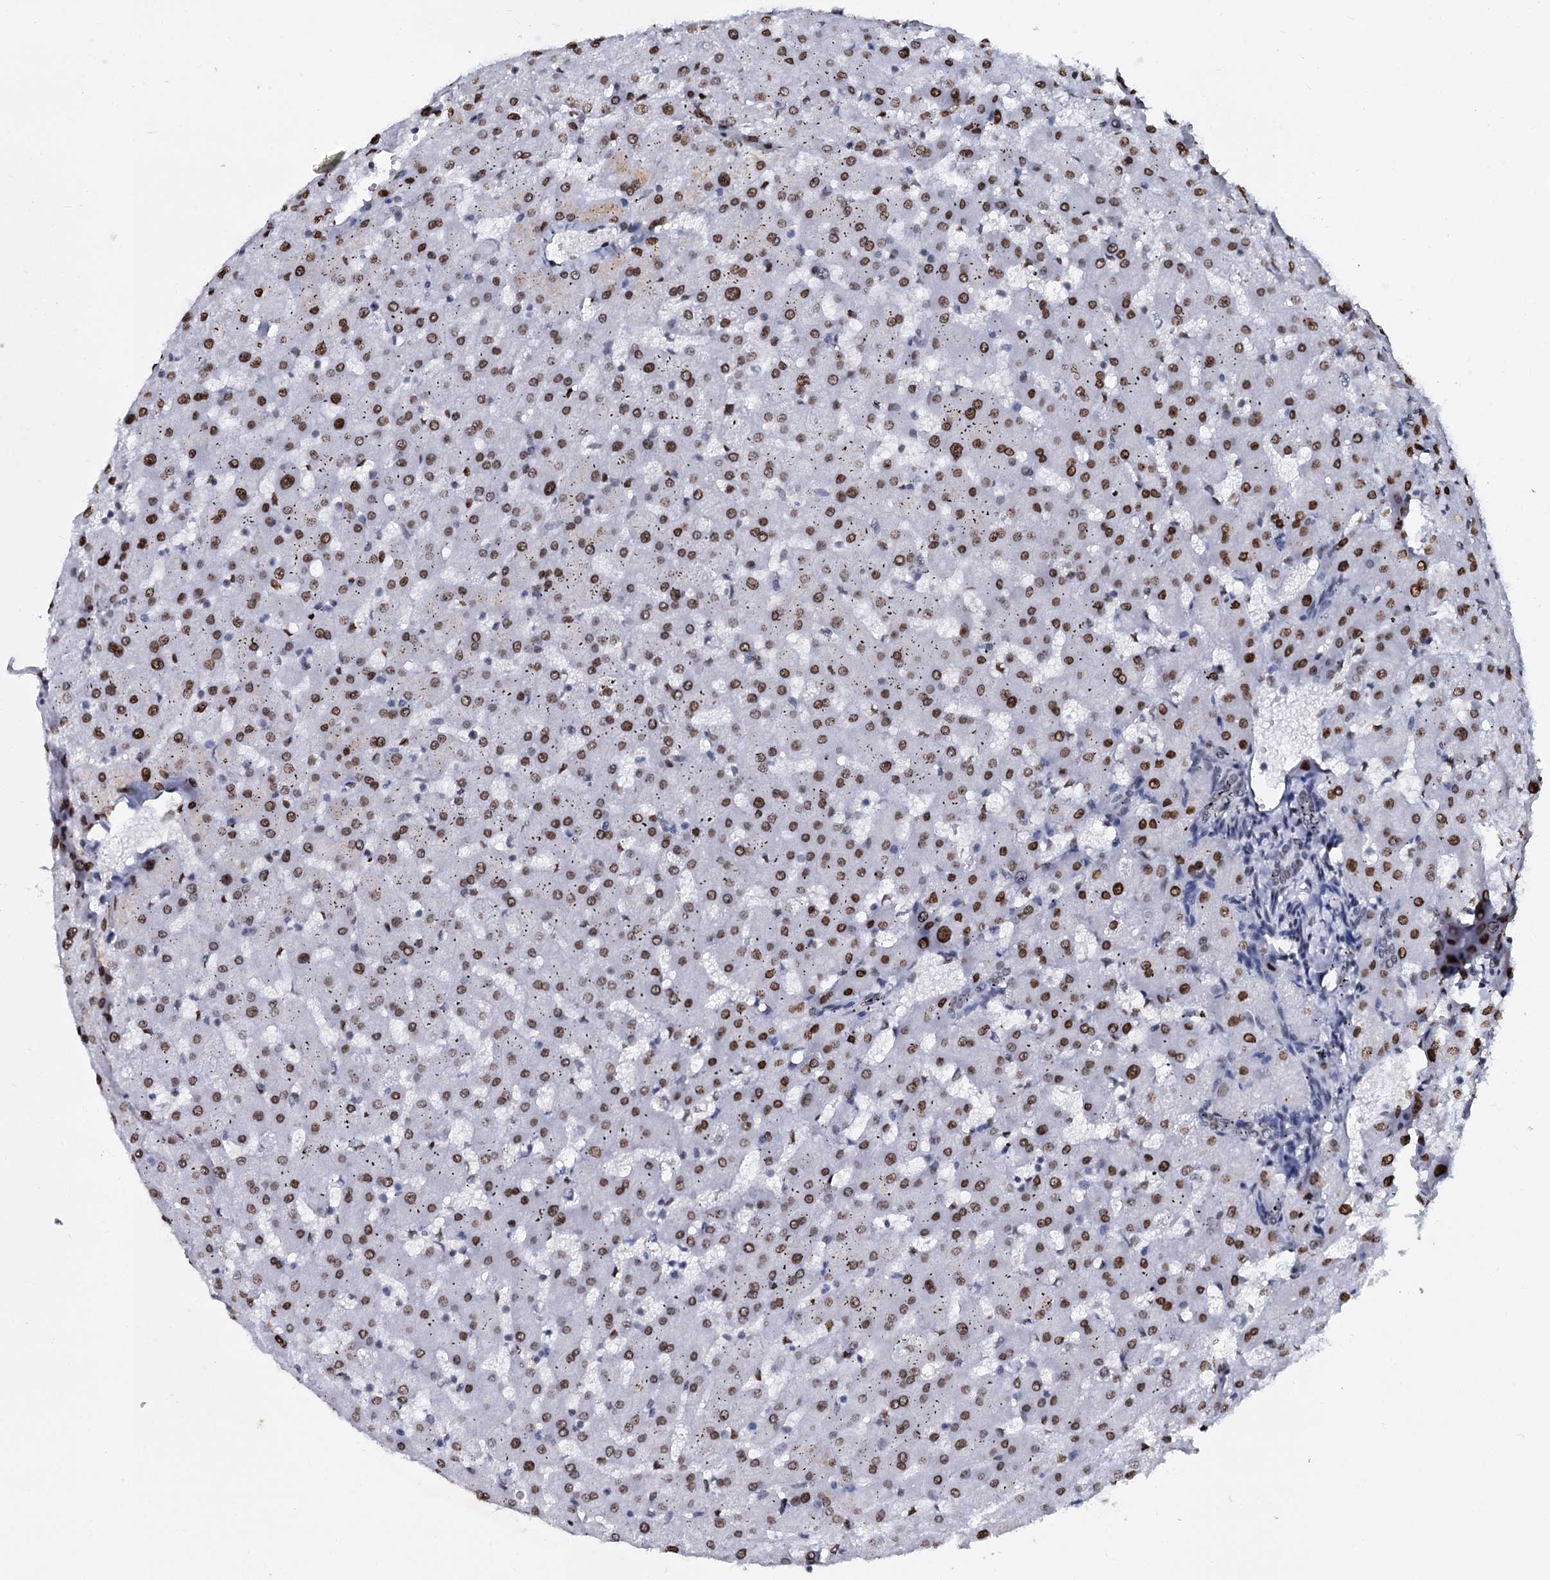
{"staining": {"intensity": "weak", "quantity": "25%-75%", "location": "nuclear"}, "tissue": "liver", "cell_type": "Cholangiocytes", "image_type": "normal", "snomed": [{"axis": "morphology", "description": "Normal tissue, NOS"}, {"axis": "topography", "description": "Liver"}], "caption": "Cholangiocytes reveal low levels of weak nuclear staining in about 25%-75% of cells in normal human liver.", "gene": "CMAS", "patient": {"sex": "female", "age": 63}}